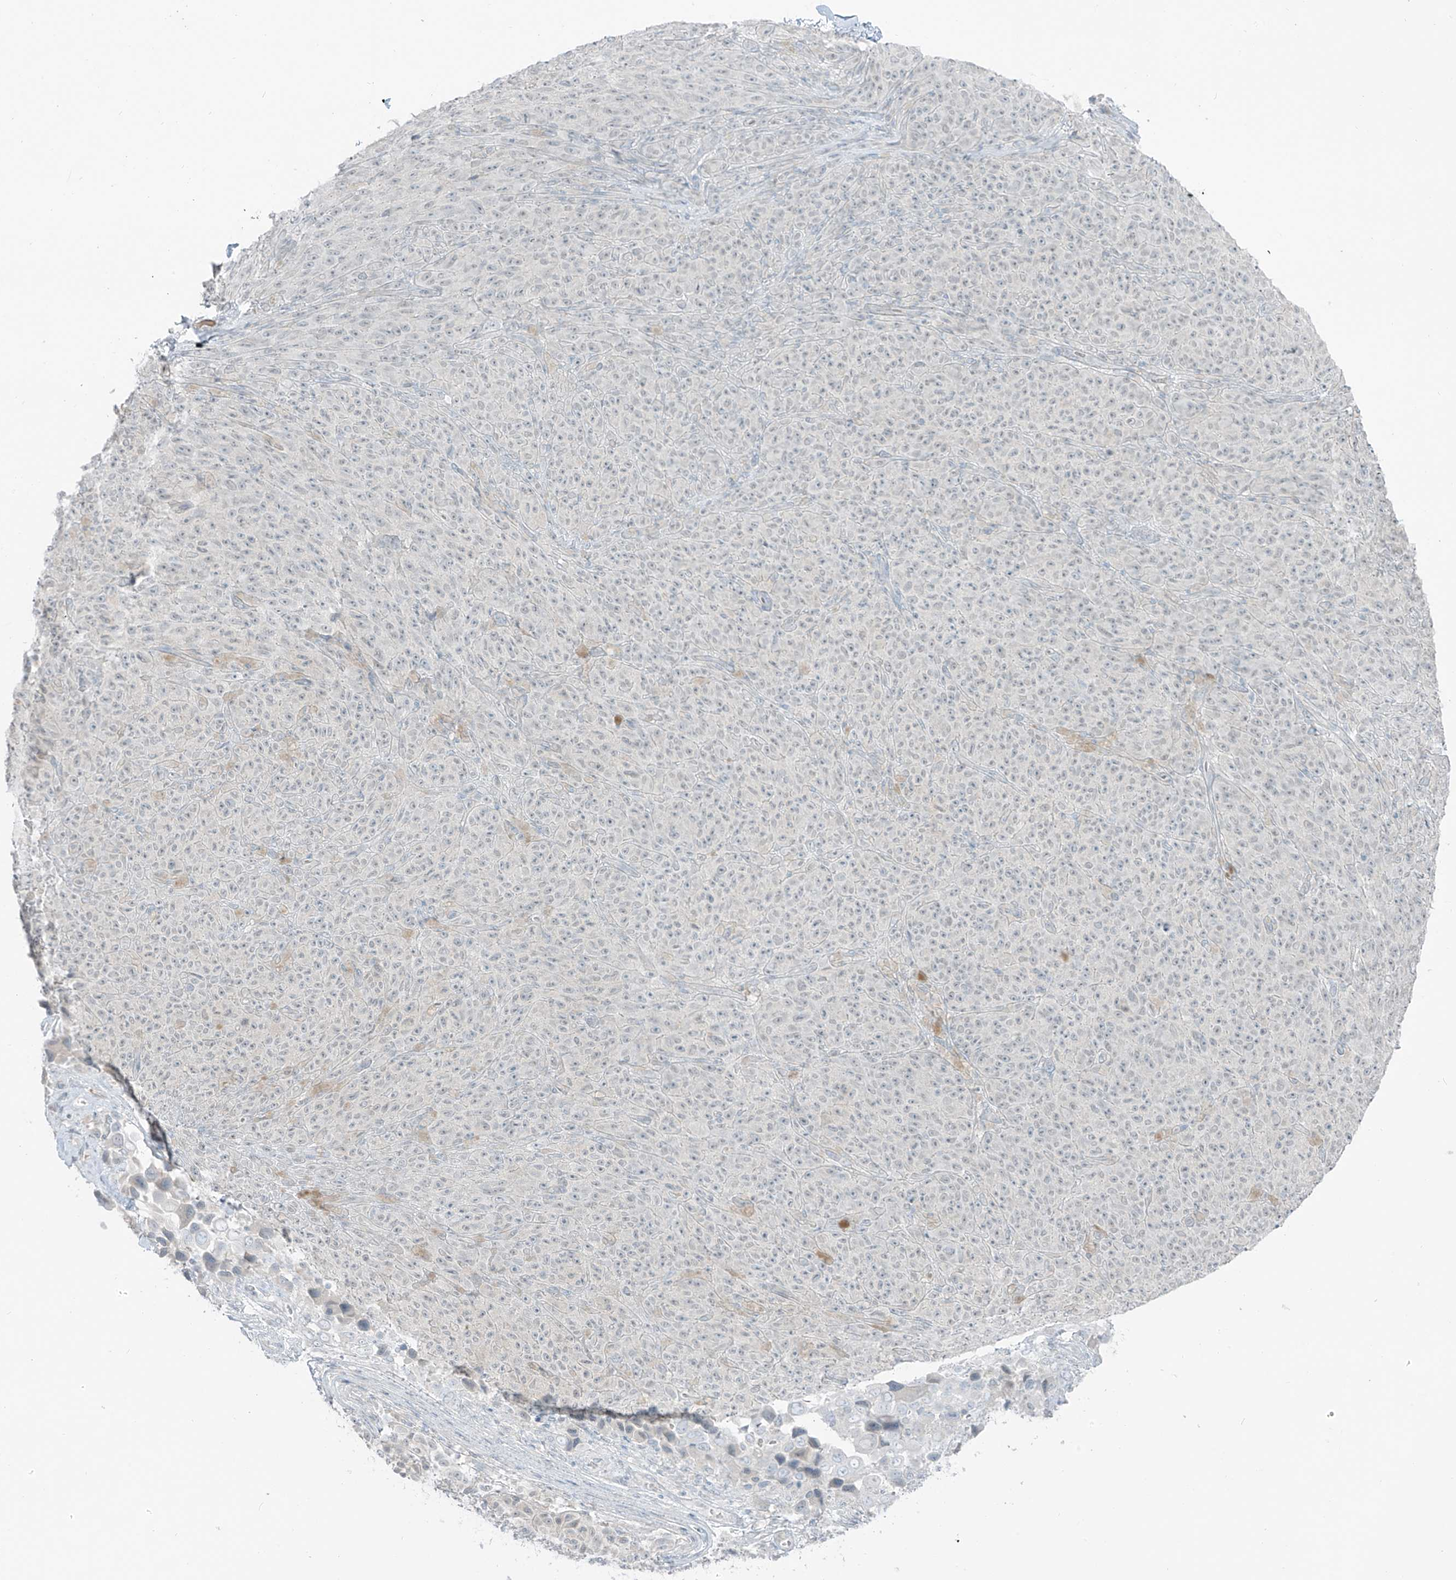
{"staining": {"intensity": "negative", "quantity": "none", "location": "none"}, "tissue": "melanoma", "cell_type": "Tumor cells", "image_type": "cancer", "snomed": [{"axis": "morphology", "description": "Malignant melanoma, NOS"}, {"axis": "topography", "description": "Skin"}], "caption": "IHC histopathology image of malignant melanoma stained for a protein (brown), which exhibits no positivity in tumor cells.", "gene": "PRDM6", "patient": {"sex": "female", "age": 82}}